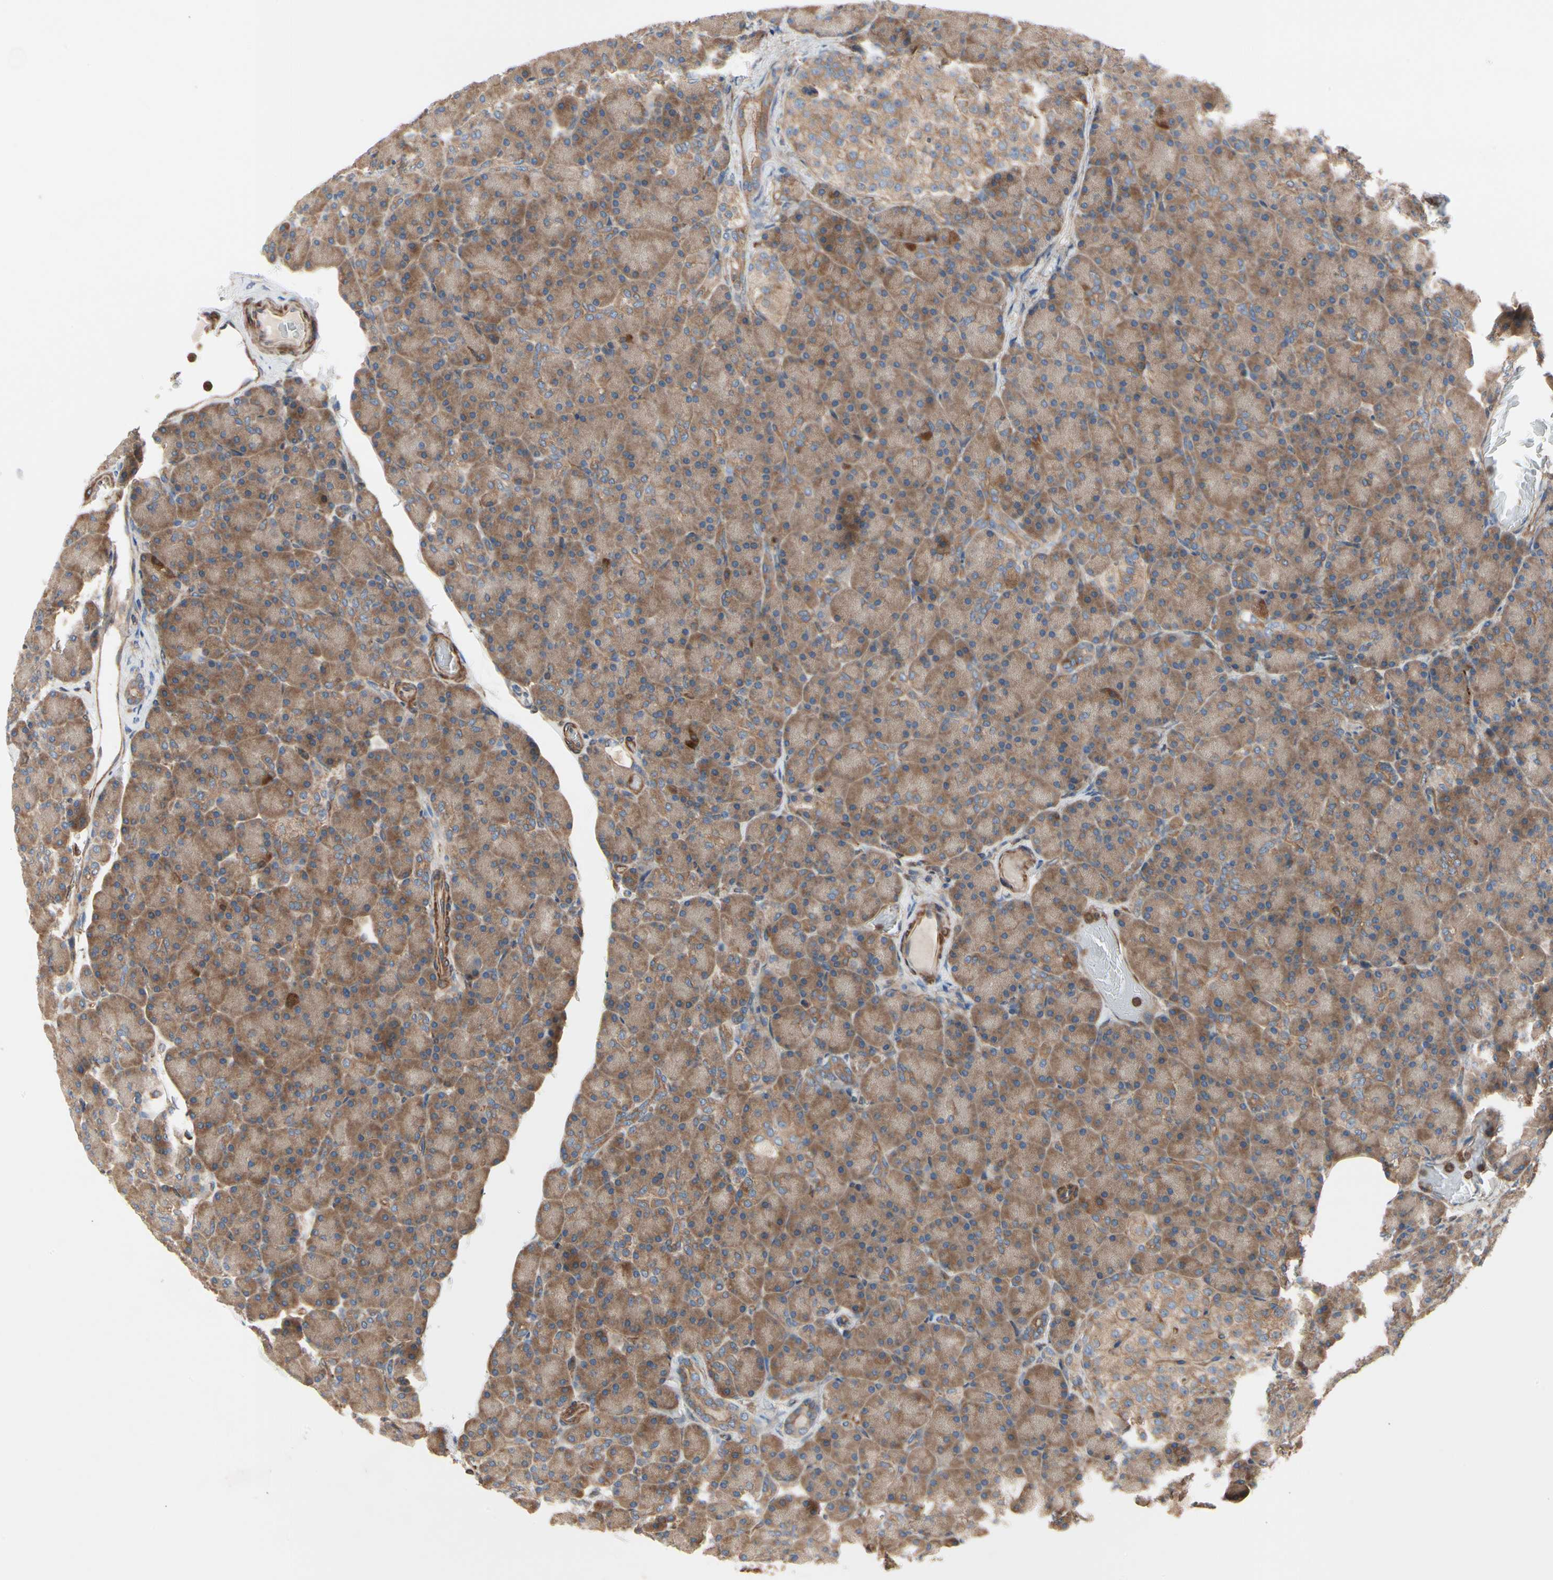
{"staining": {"intensity": "moderate", "quantity": ">75%", "location": "cytoplasmic/membranous"}, "tissue": "pancreas", "cell_type": "Exocrine glandular cells", "image_type": "normal", "snomed": [{"axis": "morphology", "description": "Normal tissue, NOS"}, {"axis": "topography", "description": "Pancreas"}], "caption": "Protein expression by immunohistochemistry (IHC) displays moderate cytoplasmic/membranous positivity in about >75% of exocrine glandular cells in unremarkable pancreas. The protein of interest is stained brown, and the nuclei are stained in blue (DAB IHC with brightfield microscopy, high magnification).", "gene": "ROCK1", "patient": {"sex": "female", "age": 43}}